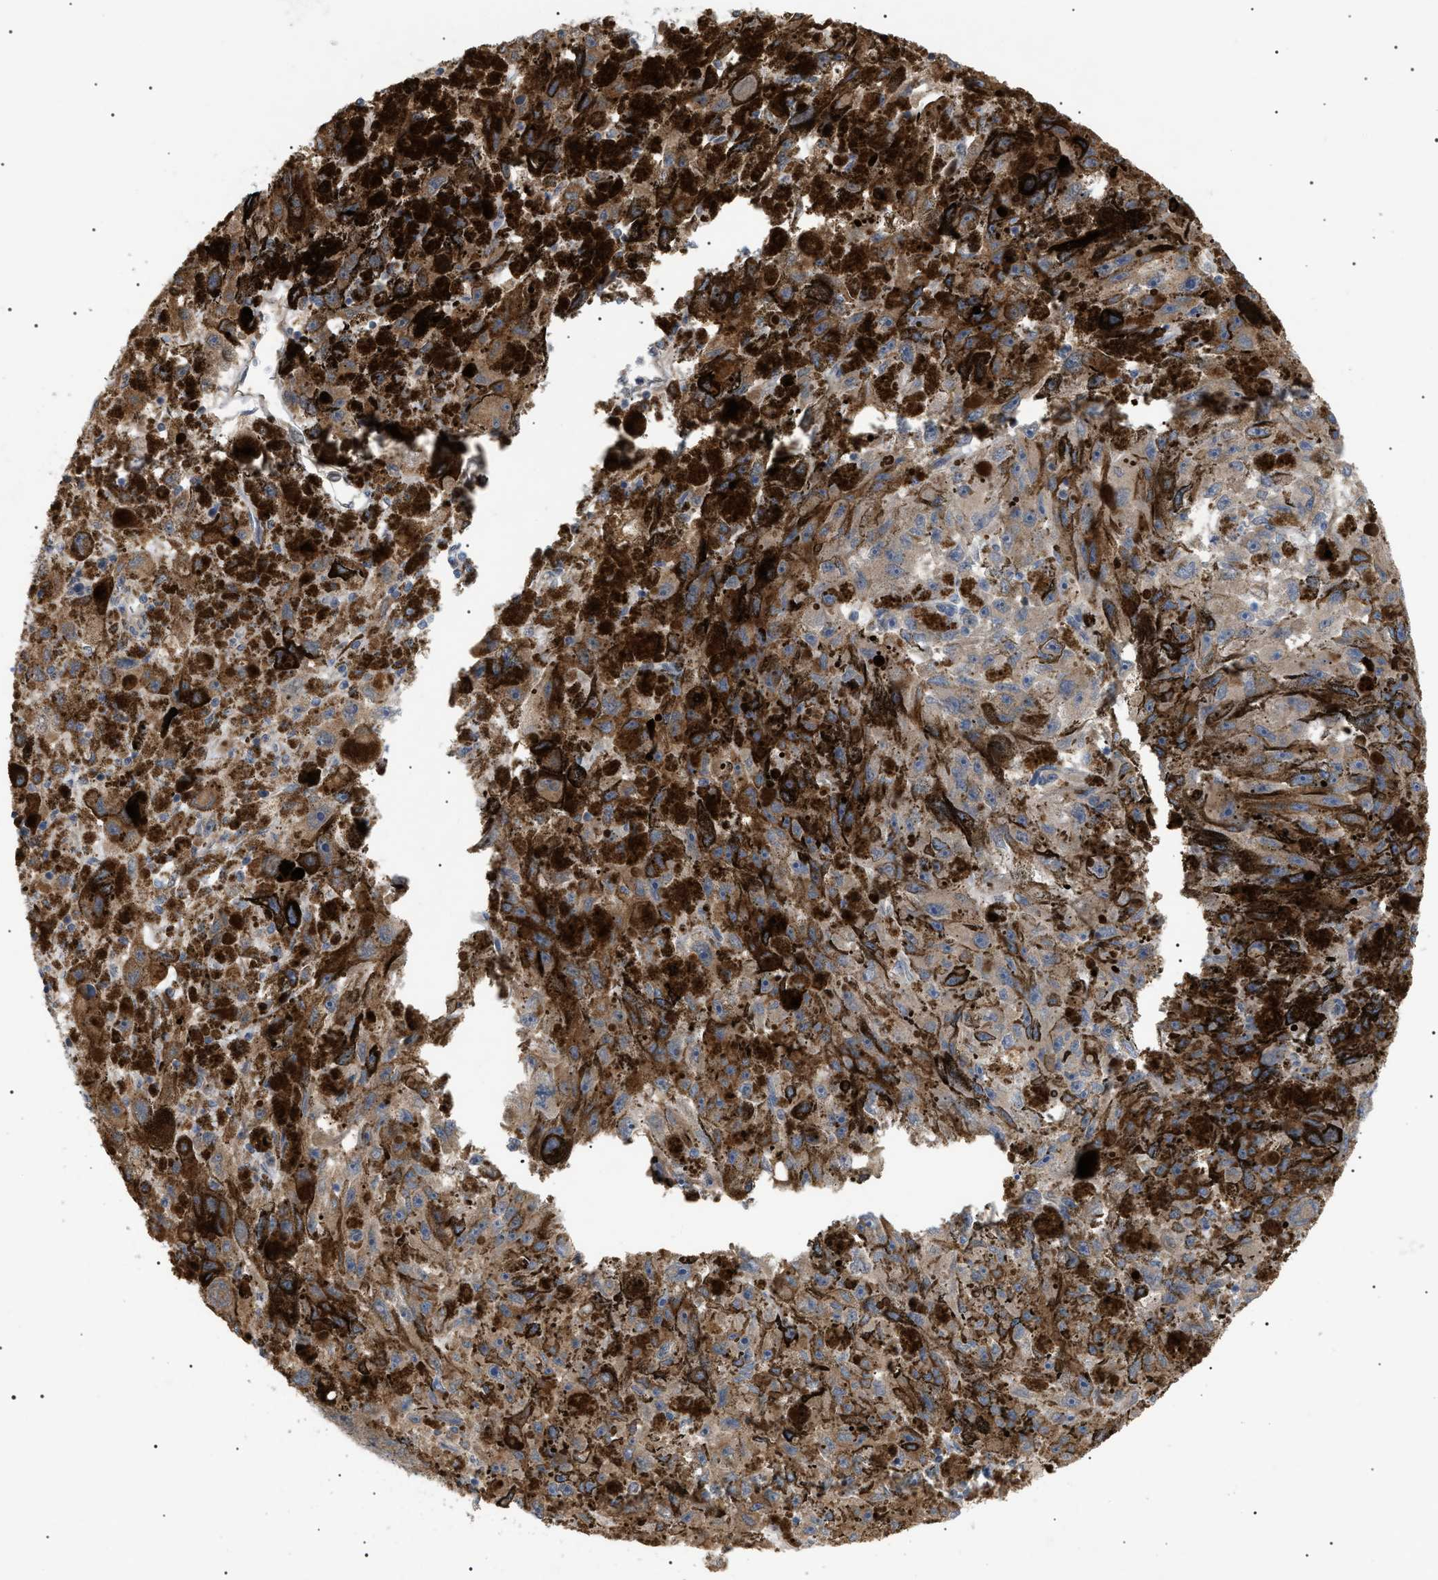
{"staining": {"intensity": "weak", "quantity": ">75%", "location": "cytoplasmic/membranous"}, "tissue": "melanoma", "cell_type": "Tumor cells", "image_type": "cancer", "snomed": [{"axis": "morphology", "description": "Malignant melanoma, NOS"}, {"axis": "topography", "description": "Skin"}], "caption": "Melanoma stained with a protein marker demonstrates weak staining in tumor cells.", "gene": "IRS2", "patient": {"sex": "female", "age": 104}}